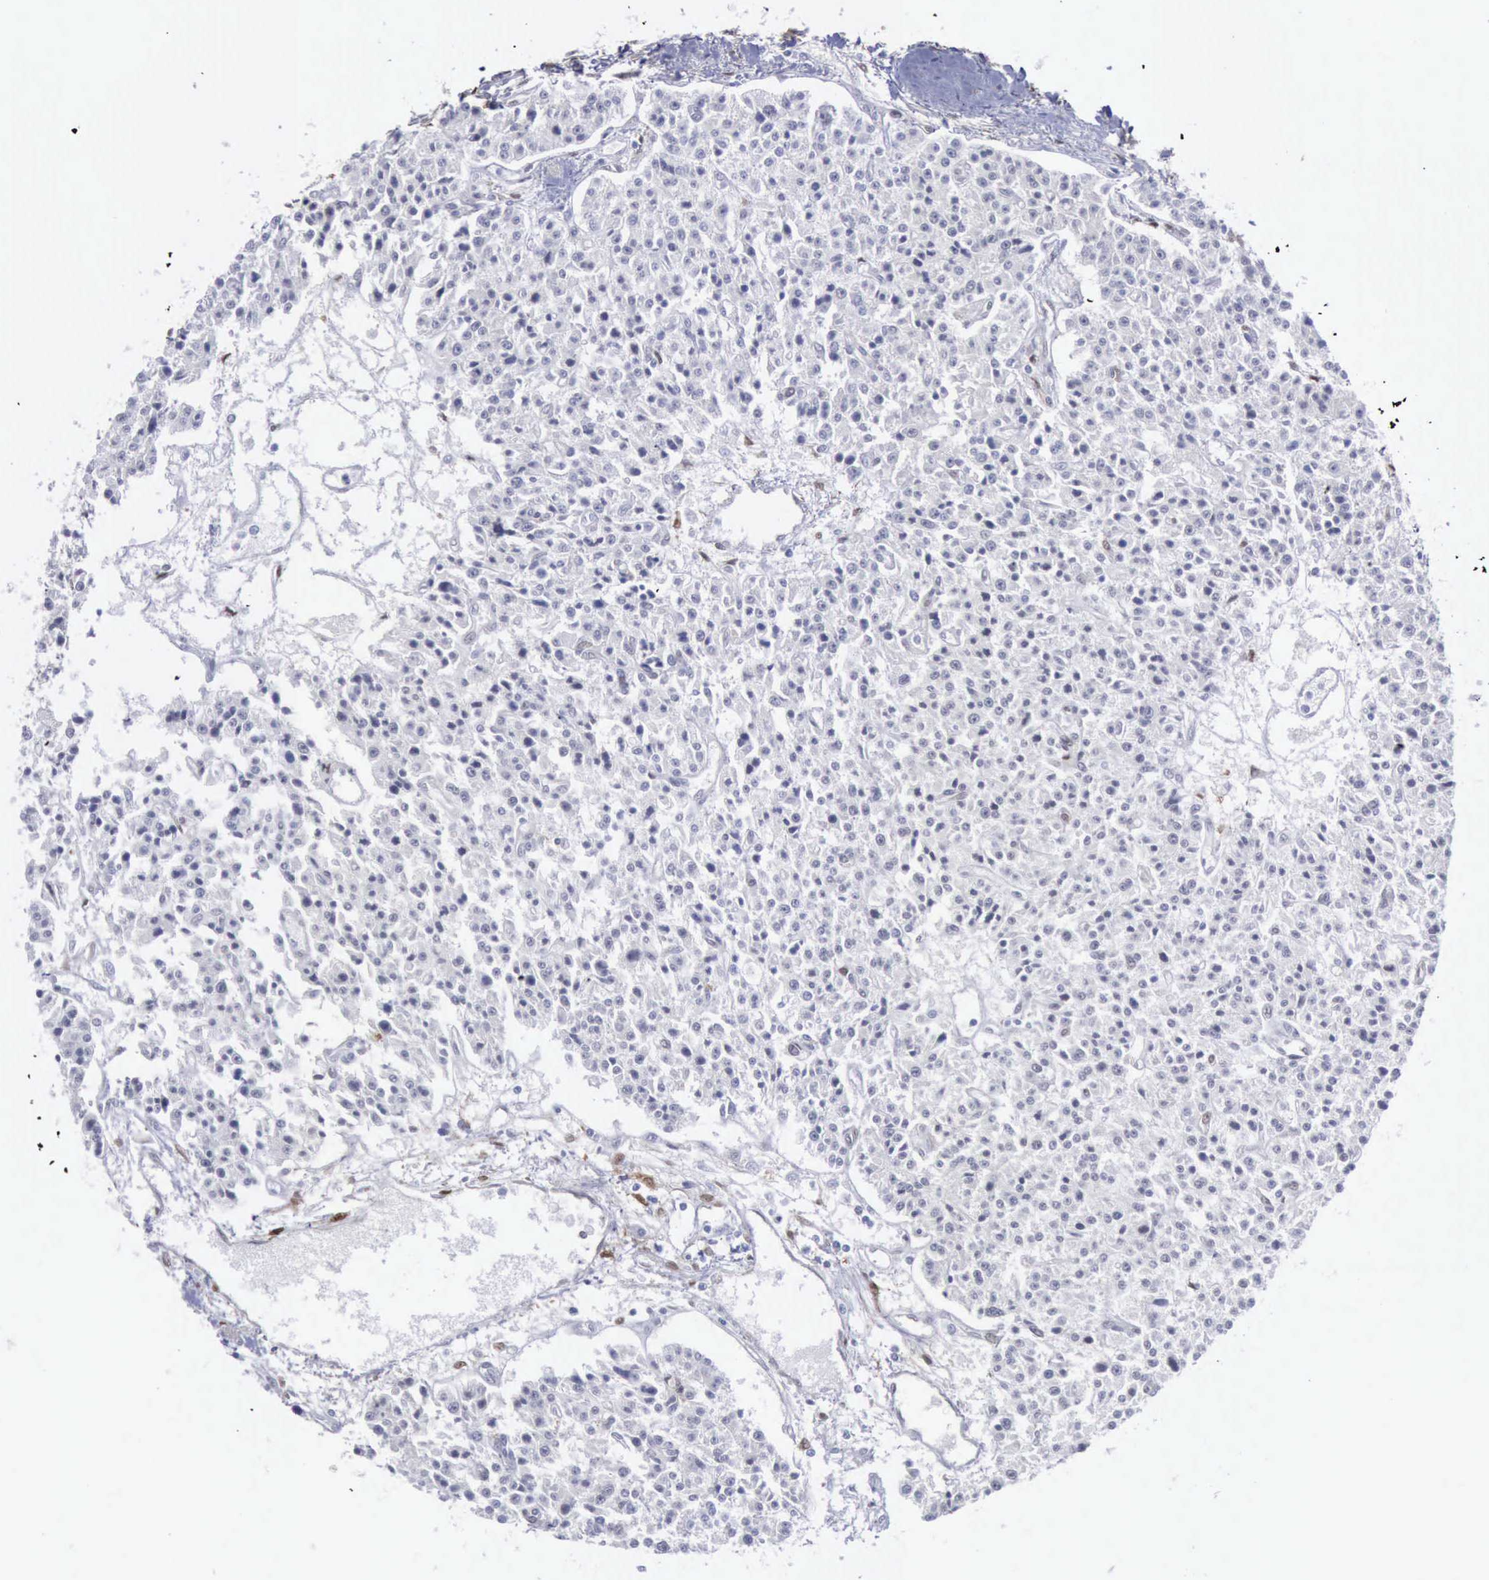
{"staining": {"intensity": "negative", "quantity": "none", "location": "none"}, "tissue": "carcinoid", "cell_type": "Tumor cells", "image_type": "cancer", "snomed": [{"axis": "morphology", "description": "Carcinoid, malignant, NOS"}, {"axis": "topography", "description": "Stomach"}], "caption": "A high-resolution image shows IHC staining of carcinoid, which demonstrates no significant staining in tumor cells.", "gene": "FHL1", "patient": {"sex": "female", "age": 76}}